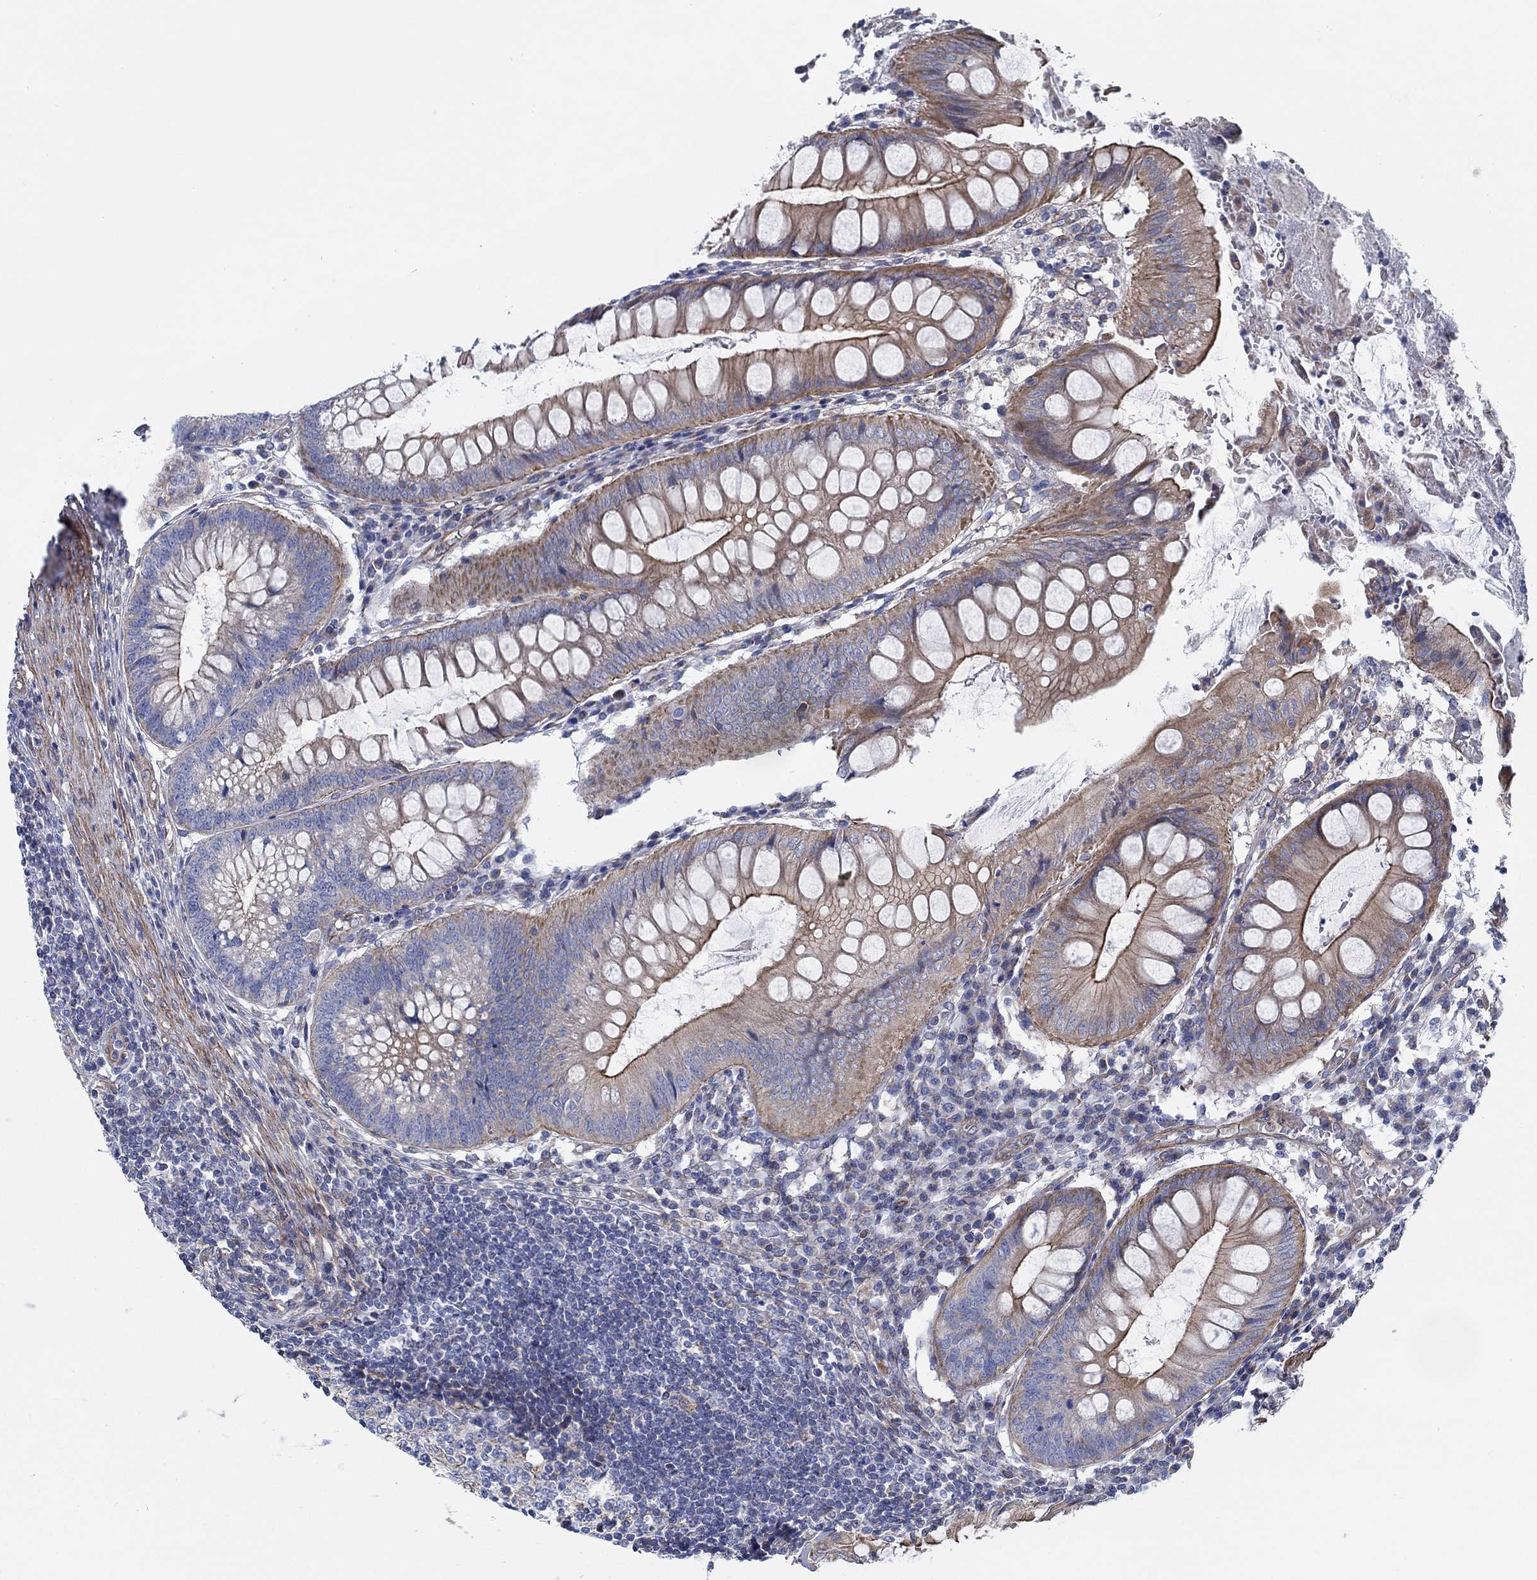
{"staining": {"intensity": "moderate", "quantity": "<25%", "location": "cytoplasmic/membranous"}, "tissue": "appendix", "cell_type": "Glandular cells", "image_type": "normal", "snomed": [{"axis": "morphology", "description": "Normal tissue, NOS"}, {"axis": "morphology", "description": "Inflammation, NOS"}, {"axis": "topography", "description": "Appendix"}], "caption": "Immunohistochemical staining of benign appendix exhibits <25% levels of moderate cytoplasmic/membranous protein staining in about <25% of glandular cells. The protein of interest is shown in brown color, while the nuclei are stained blue.", "gene": "FMN1", "patient": {"sex": "male", "age": 16}}